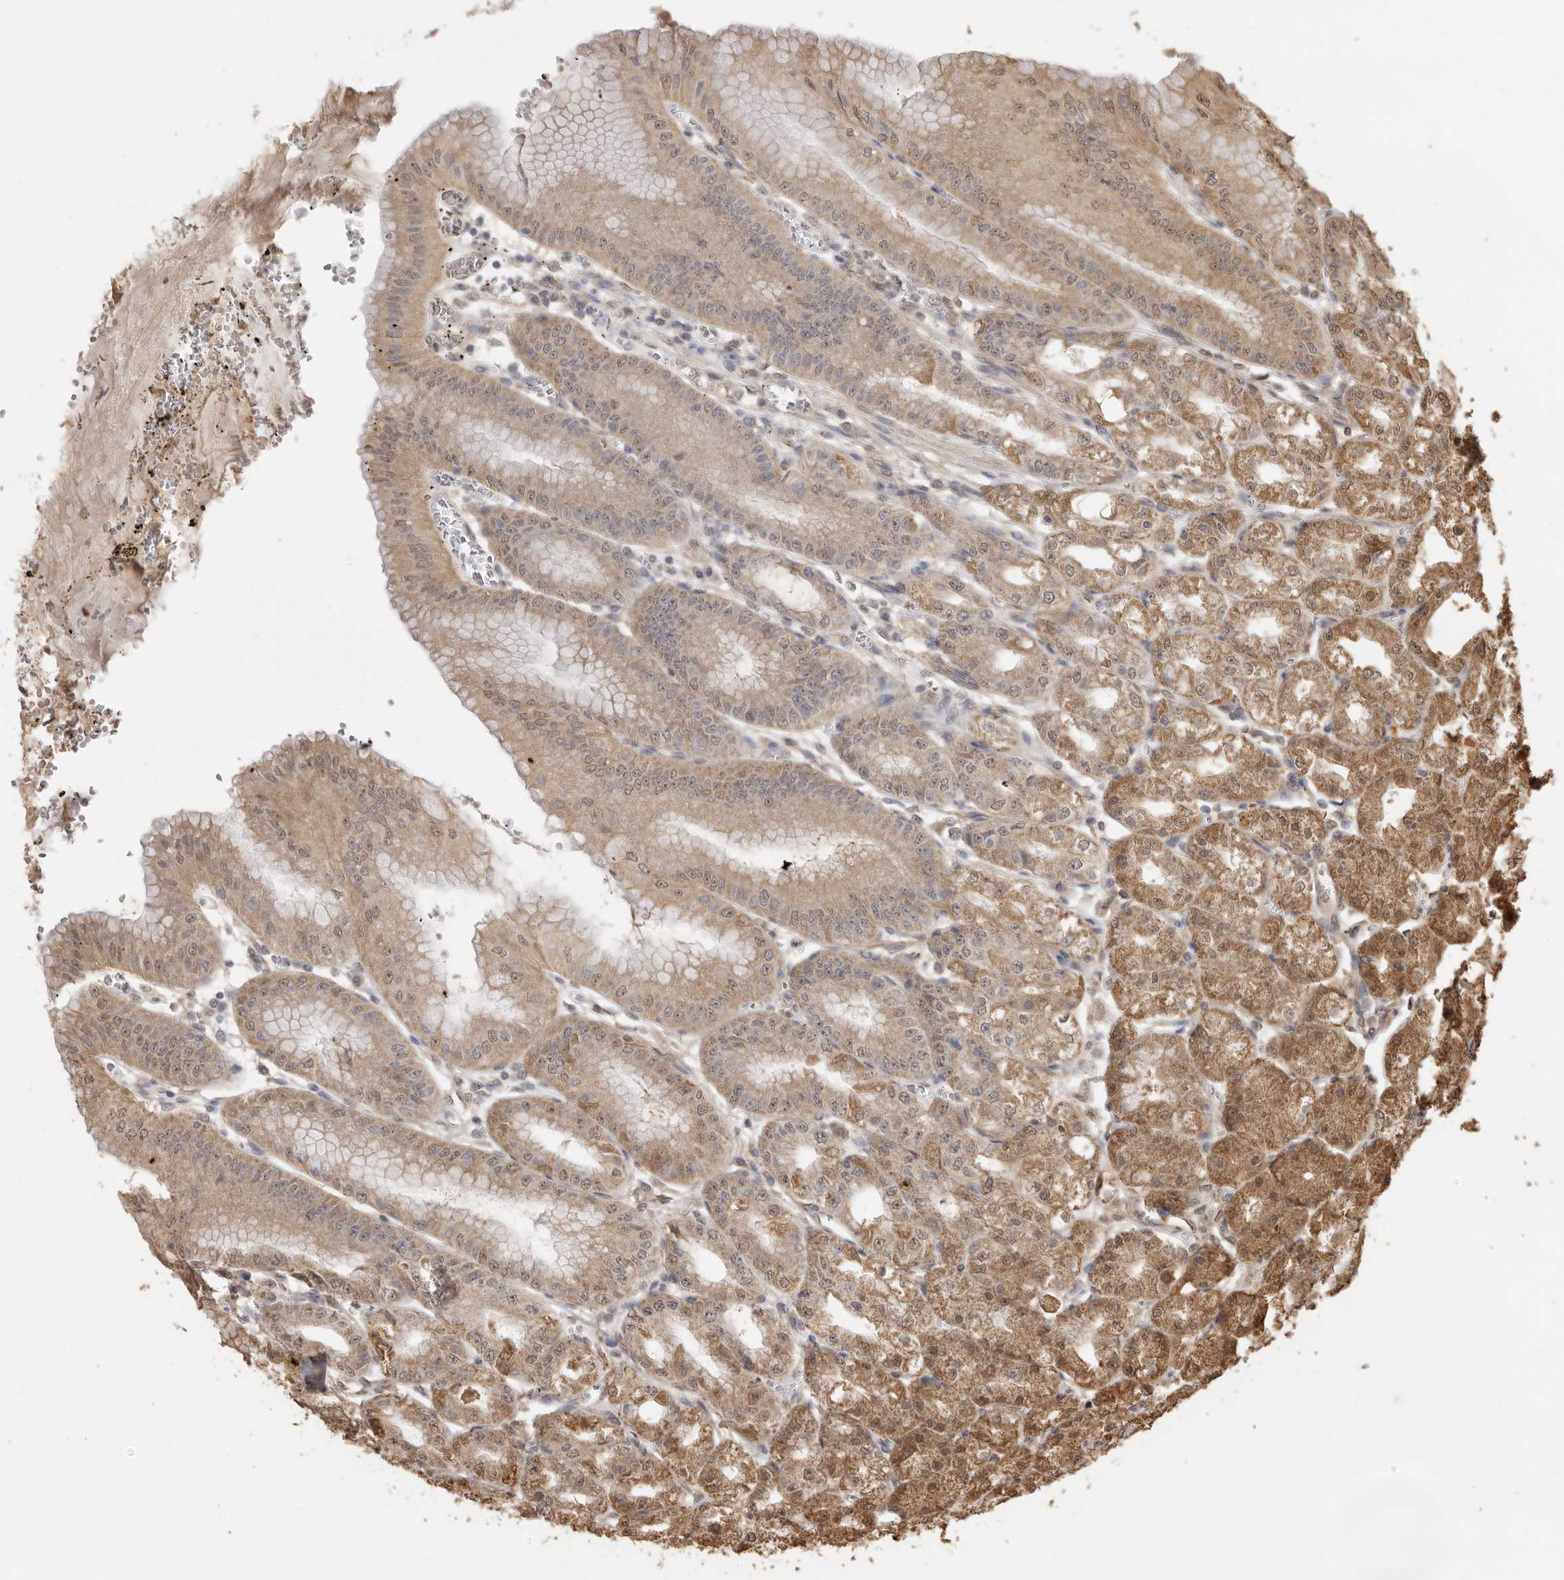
{"staining": {"intensity": "moderate", "quantity": ">75%", "location": "cytoplasmic/membranous,nuclear"}, "tissue": "stomach", "cell_type": "Glandular cells", "image_type": "normal", "snomed": [{"axis": "morphology", "description": "Normal tissue, NOS"}, {"axis": "topography", "description": "Stomach, lower"}], "caption": "Moderate cytoplasmic/membranous,nuclear protein staining is seen in about >75% of glandular cells in stomach. (DAB = brown stain, brightfield microscopy at high magnification).", "gene": "JAG2", "patient": {"sex": "male", "age": 71}}